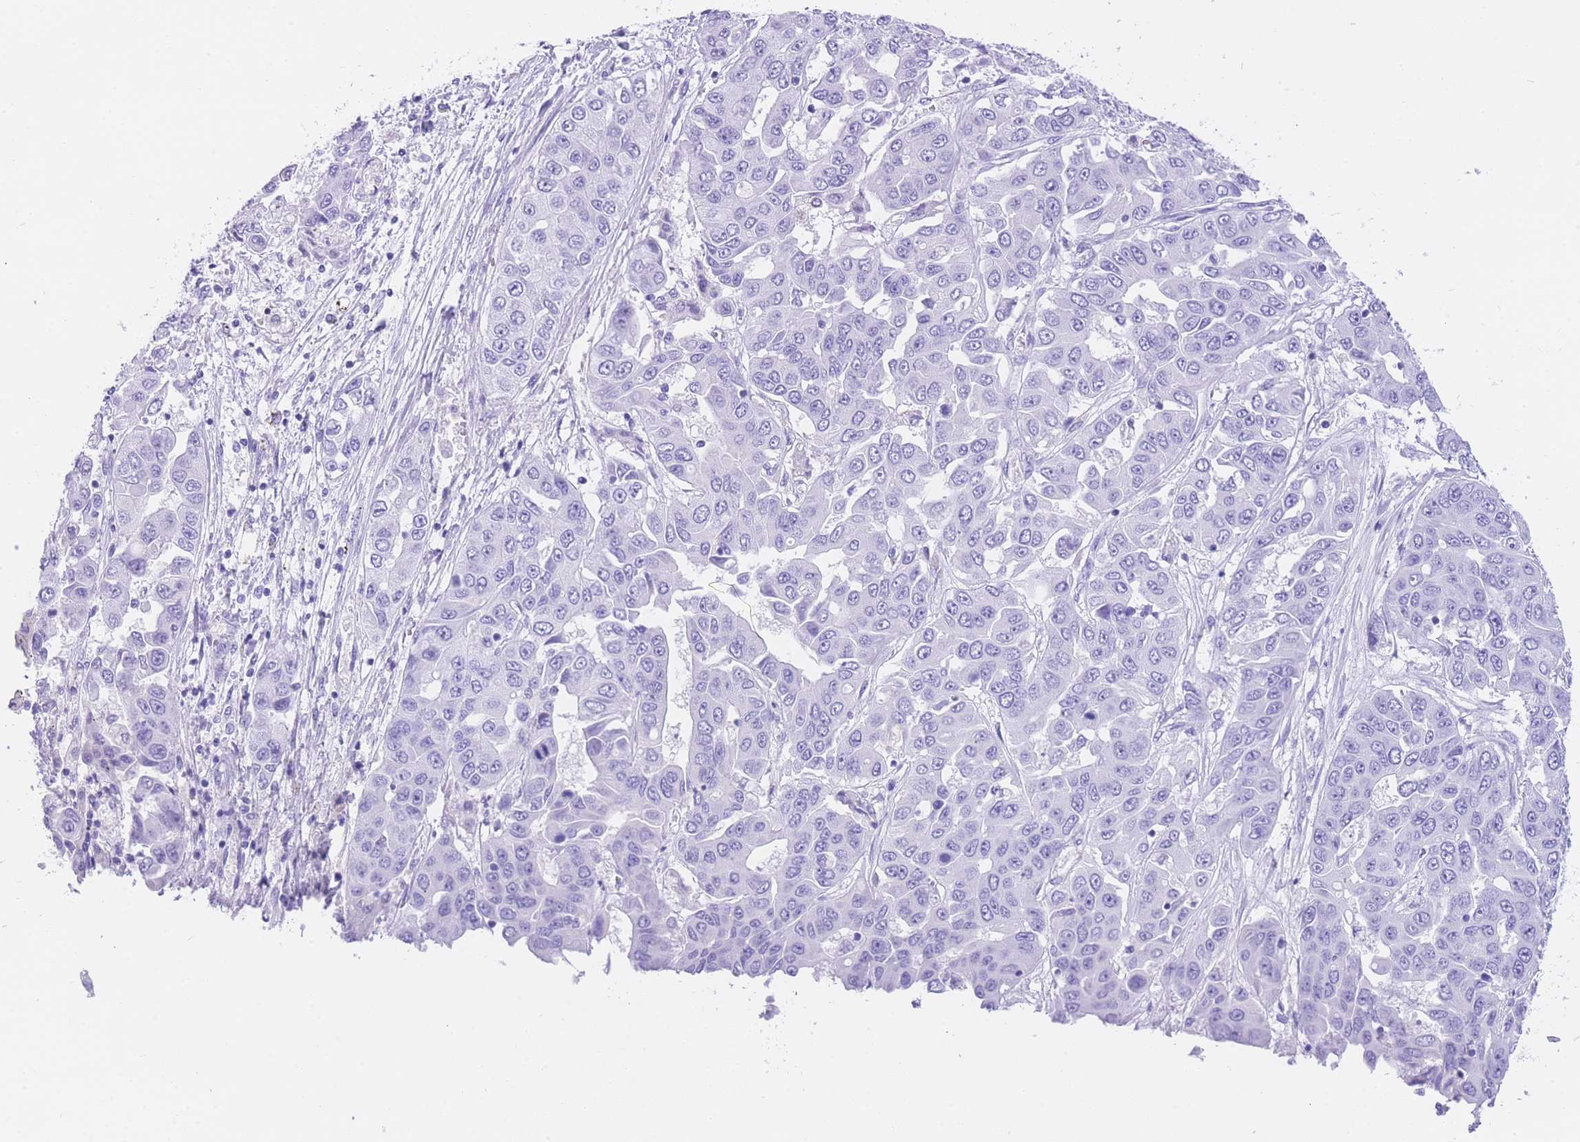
{"staining": {"intensity": "negative", "quantity": "none", "location": "none"}, "tissue": "liver cancer", "cell_type": "Tumor cells", "image_type": "cancer", "snomed": [{"axis": "morphology", "description": "Cholangiocarcinoma"}, {"axis": "topography", "description": "Liver"}], "caption": "High magnification brightfield microscopy of liver cancer stained with DAB (3,3'-diaminobenzidine) (brown) and counterstained with hematoxylin (blue): tumor cells show no significant staining.", "gene": "NKD2", "patient": {"sex": "female", "age": 52}}